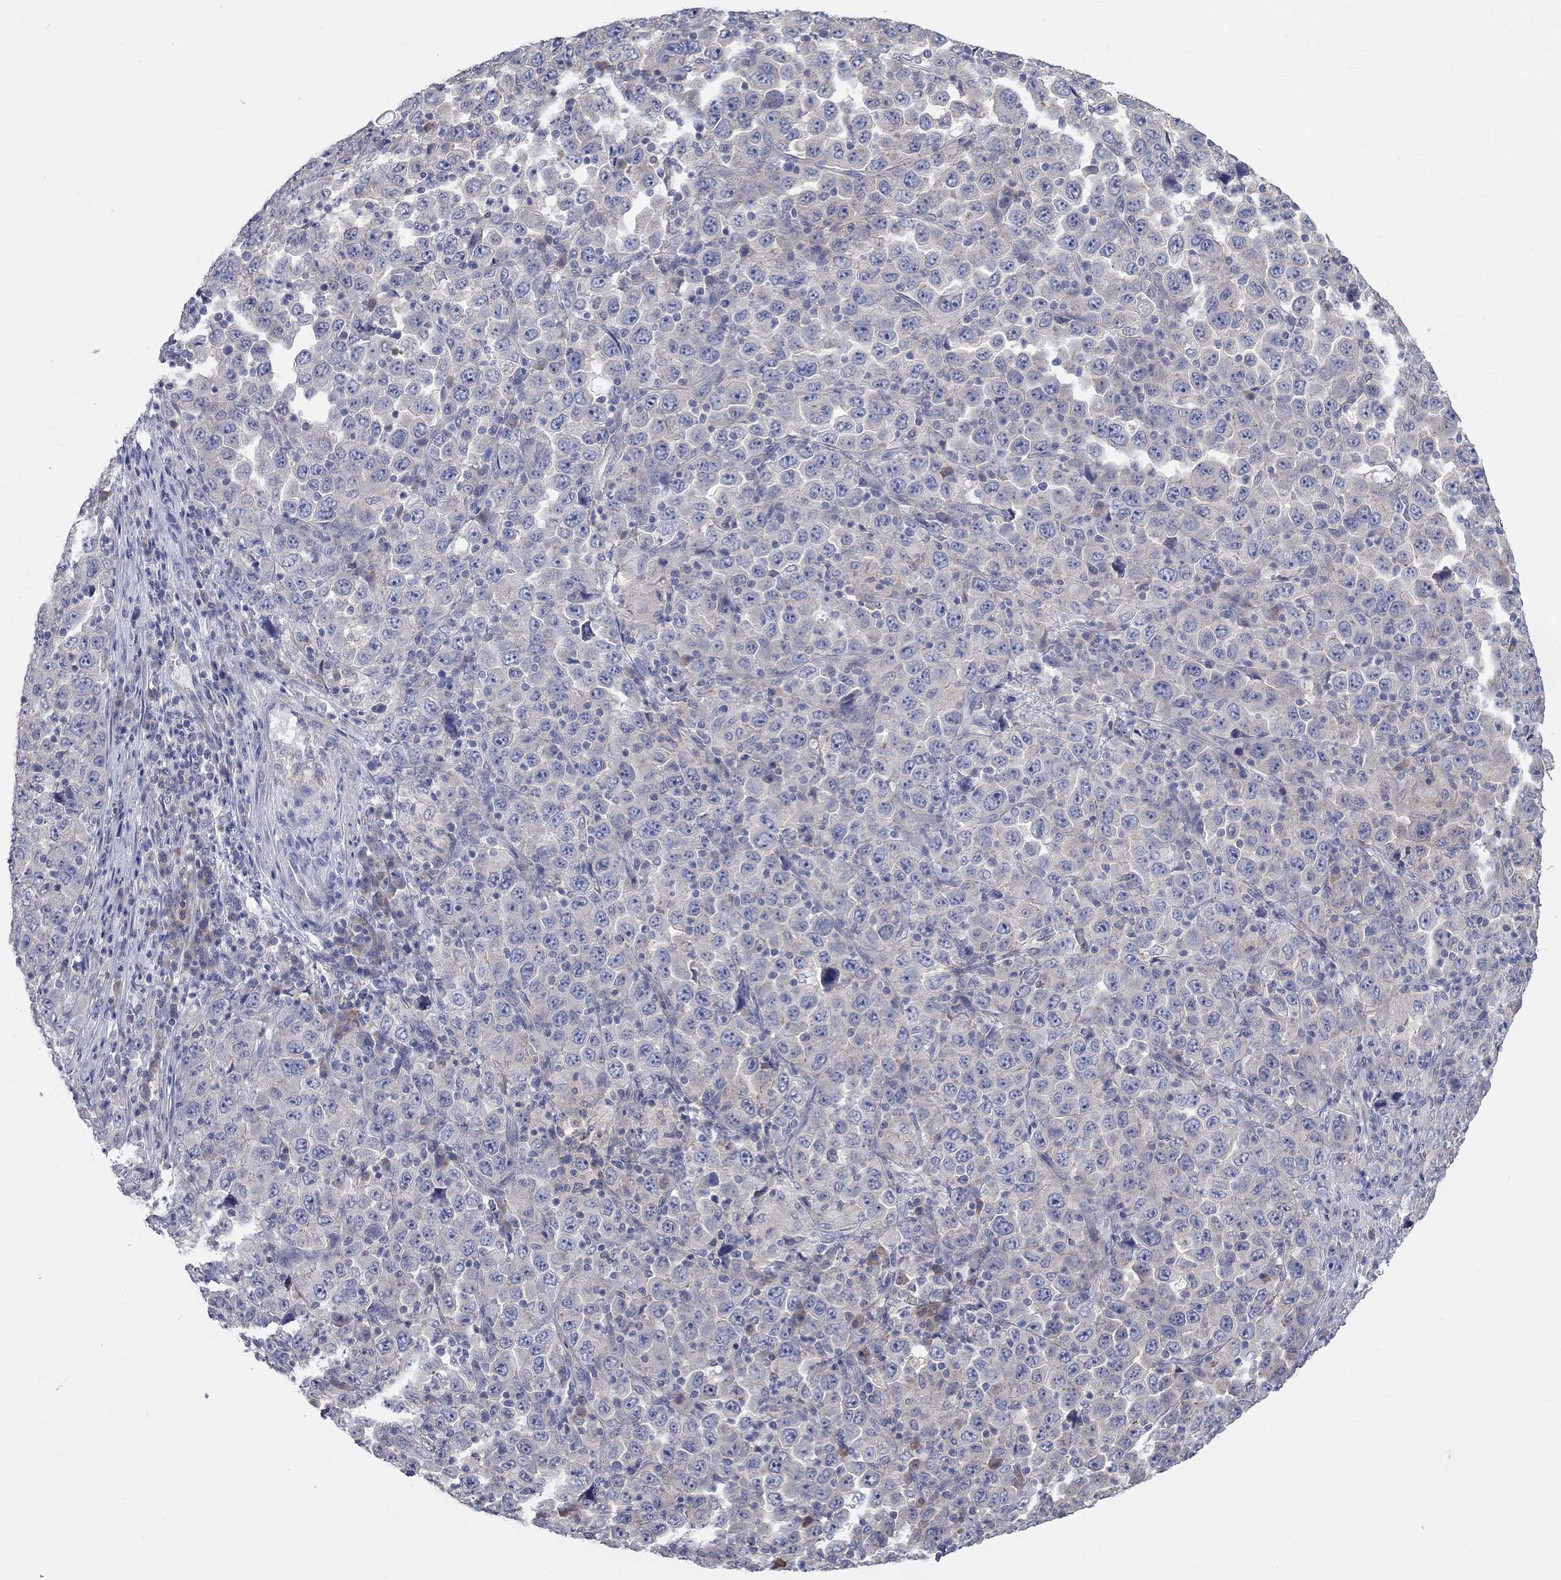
{"staining": {"intensity": "negative", "quantity": "none", "location": "none"}, "tissue": "stomach cancer", "cell_type": "Tumor cells", "image_type": "cancer", "snomed": [{"axis": "morphology", "description": "Normal tissue, NOS"}, {"axis": "morphology", "description": "Adenocarcinoma, NOS"}, {"axis": "topography", "description": "Stomach, upper"}, {"axis": "topography", "description": "Stomach"}], "caption": "A micrograph of human stomach cancer is negative for staining in tumor cells.", "gene": "PCDHGA10", "patient": {"sex": "male", "age": 59}}